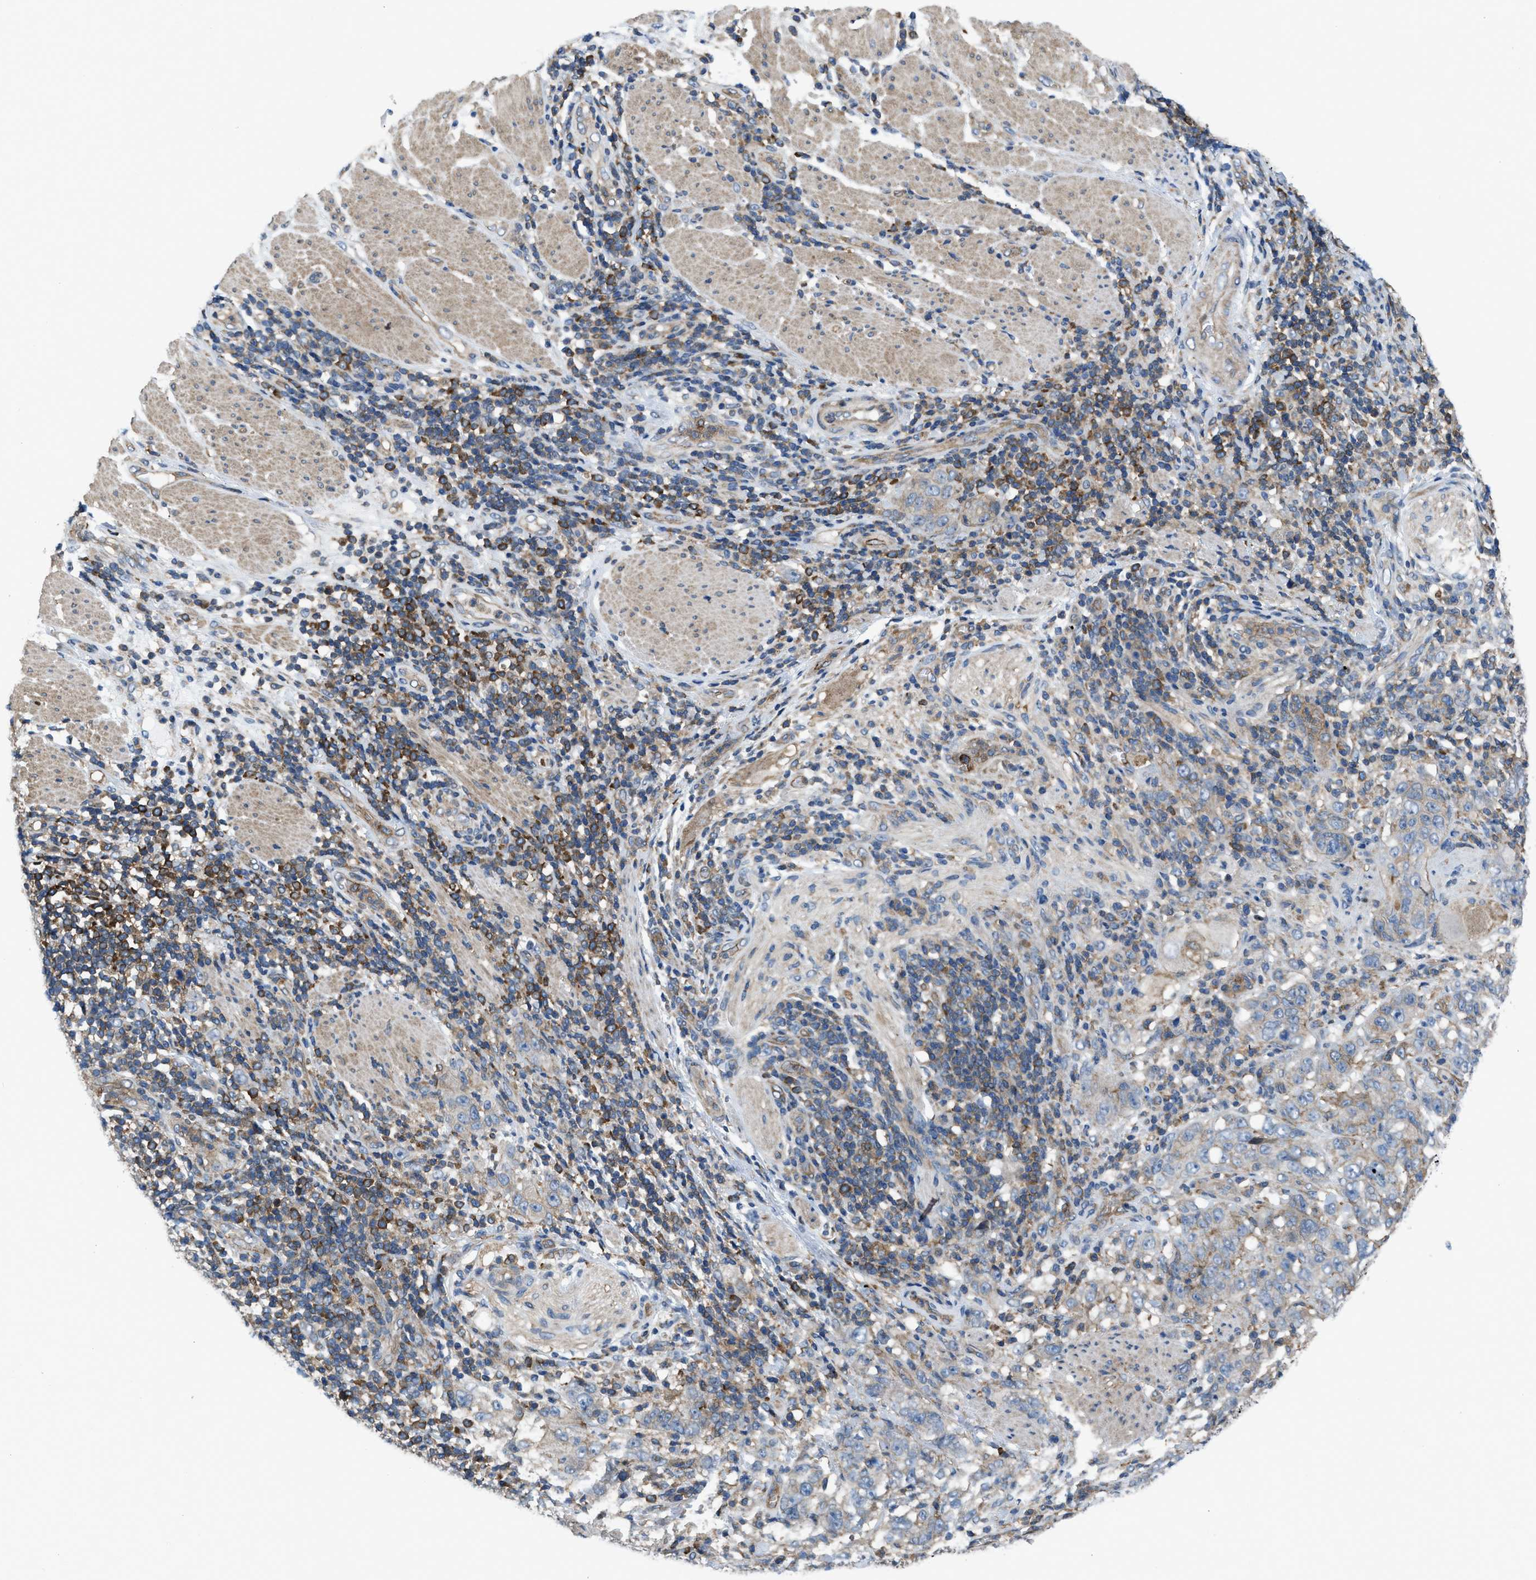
{"staining": {"intensity": "weak", "quantity": "<25%", "location": "cytoplasmic/membranous"}, "tissue": "stomach cancer", "cell_type": "Tumor cells", "image_type": "cancer", "snomed": [{"axis": "morphology", "description": "Adenocarcinoma, NOS"}, {"axis": "topography", "description": "Stomach"}], "caption": "High magnification brightfield microscopy of stomach adenocarcinoma stained with DAB (3,3'-diaminobenzidine) (brown) and counterstained with hematoxylin (blue): tumor cells show no significant positivity.", "gene": "MYO18A", "patient": {"sex": "male", "age": 48}}